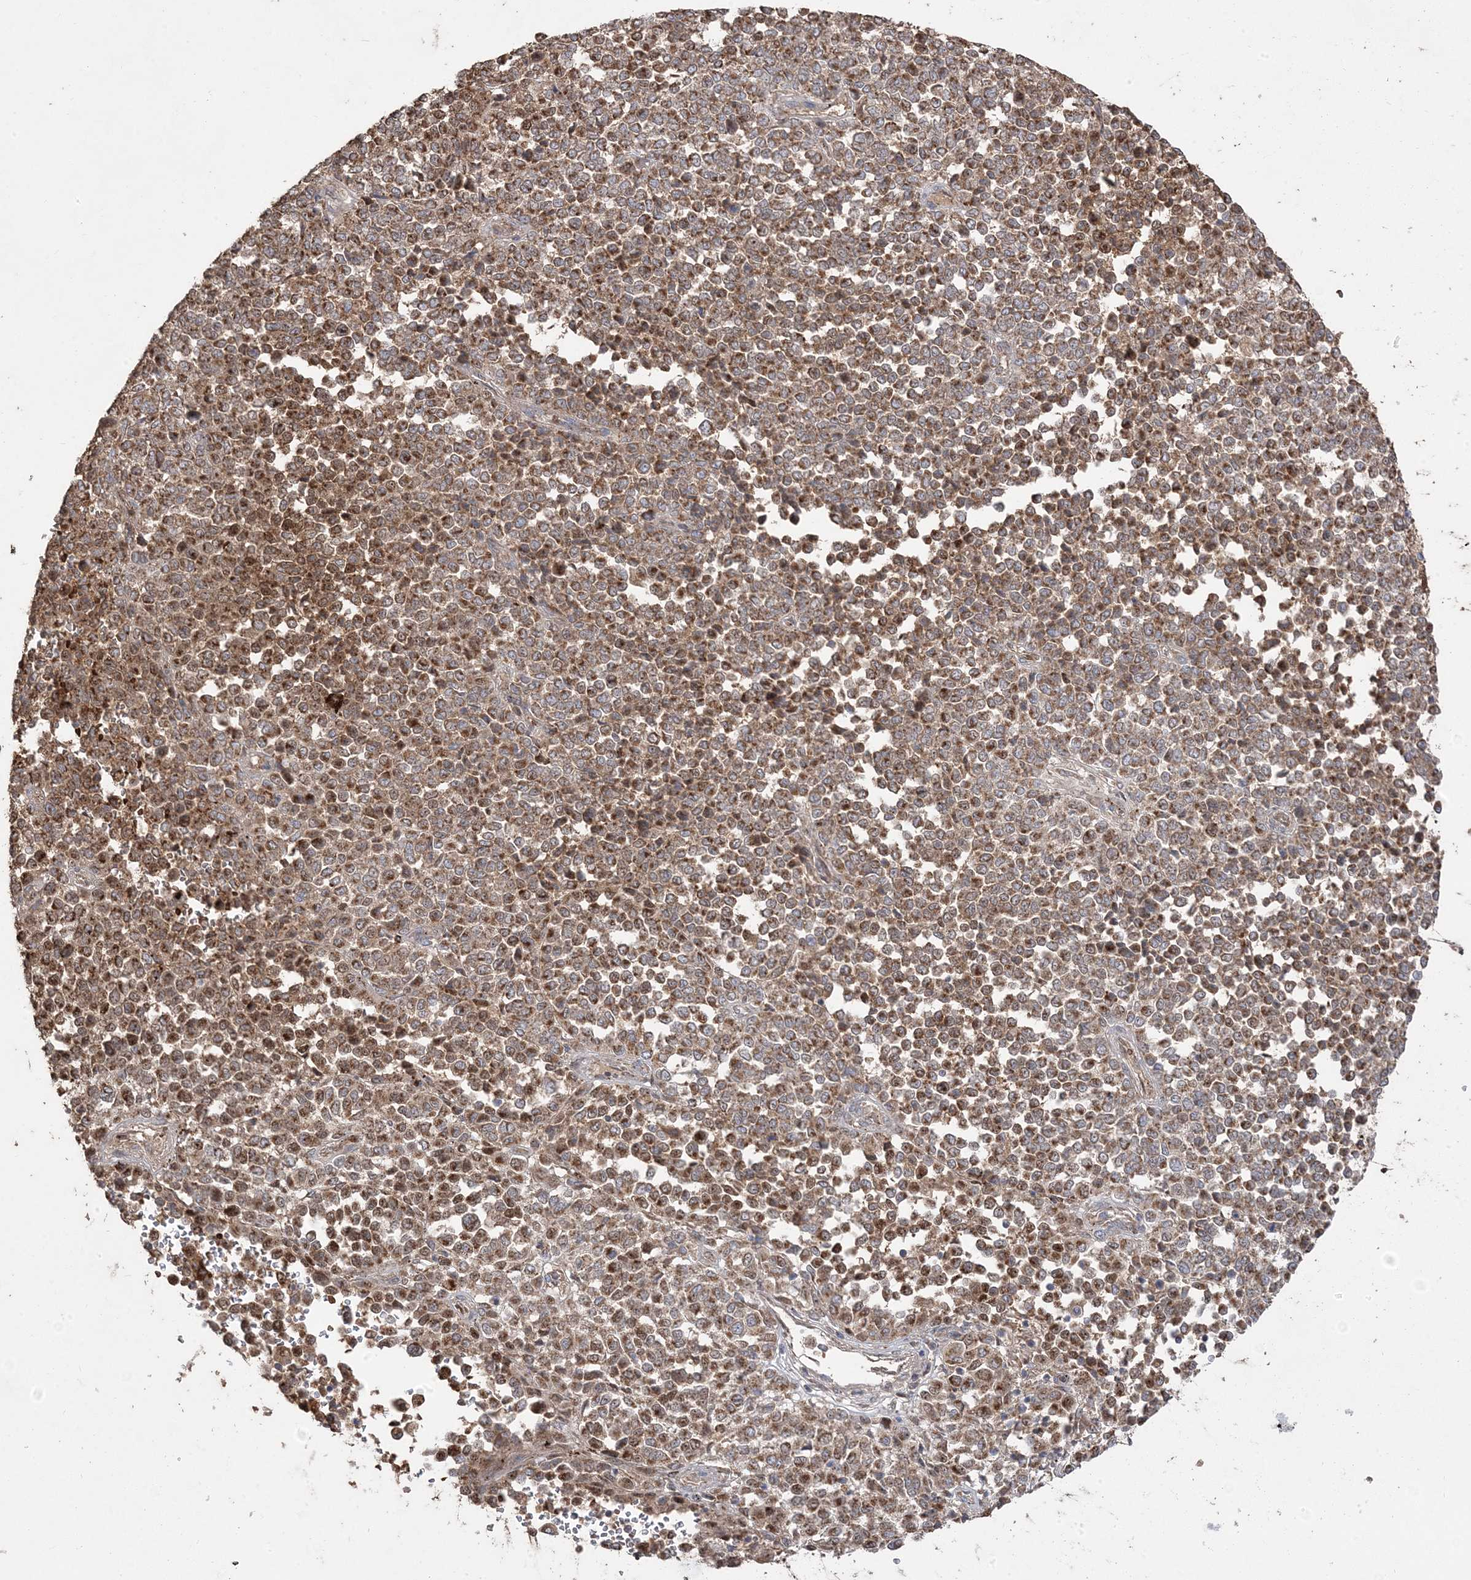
{"staining": {"intensity": "moderate", "quantity": ">75%", "location": "cytoplasmic/membranous"}, "tissue": "melanoma", "cell_type": "Tumor cells", "image_type": "cancer", "snomed": [{"axis": "morphology", "description": "Malignant melanoma, Metastatic site"}, {"axis": "topography", "description": "Pancreas"}], "caption": "Protein staining demonstrates moderate cytoplasmic/membranous staining in about >75% of tumor cells in melanoma.", "gene": "PPOX", "patient": {"sex": "female", "age": 30}}